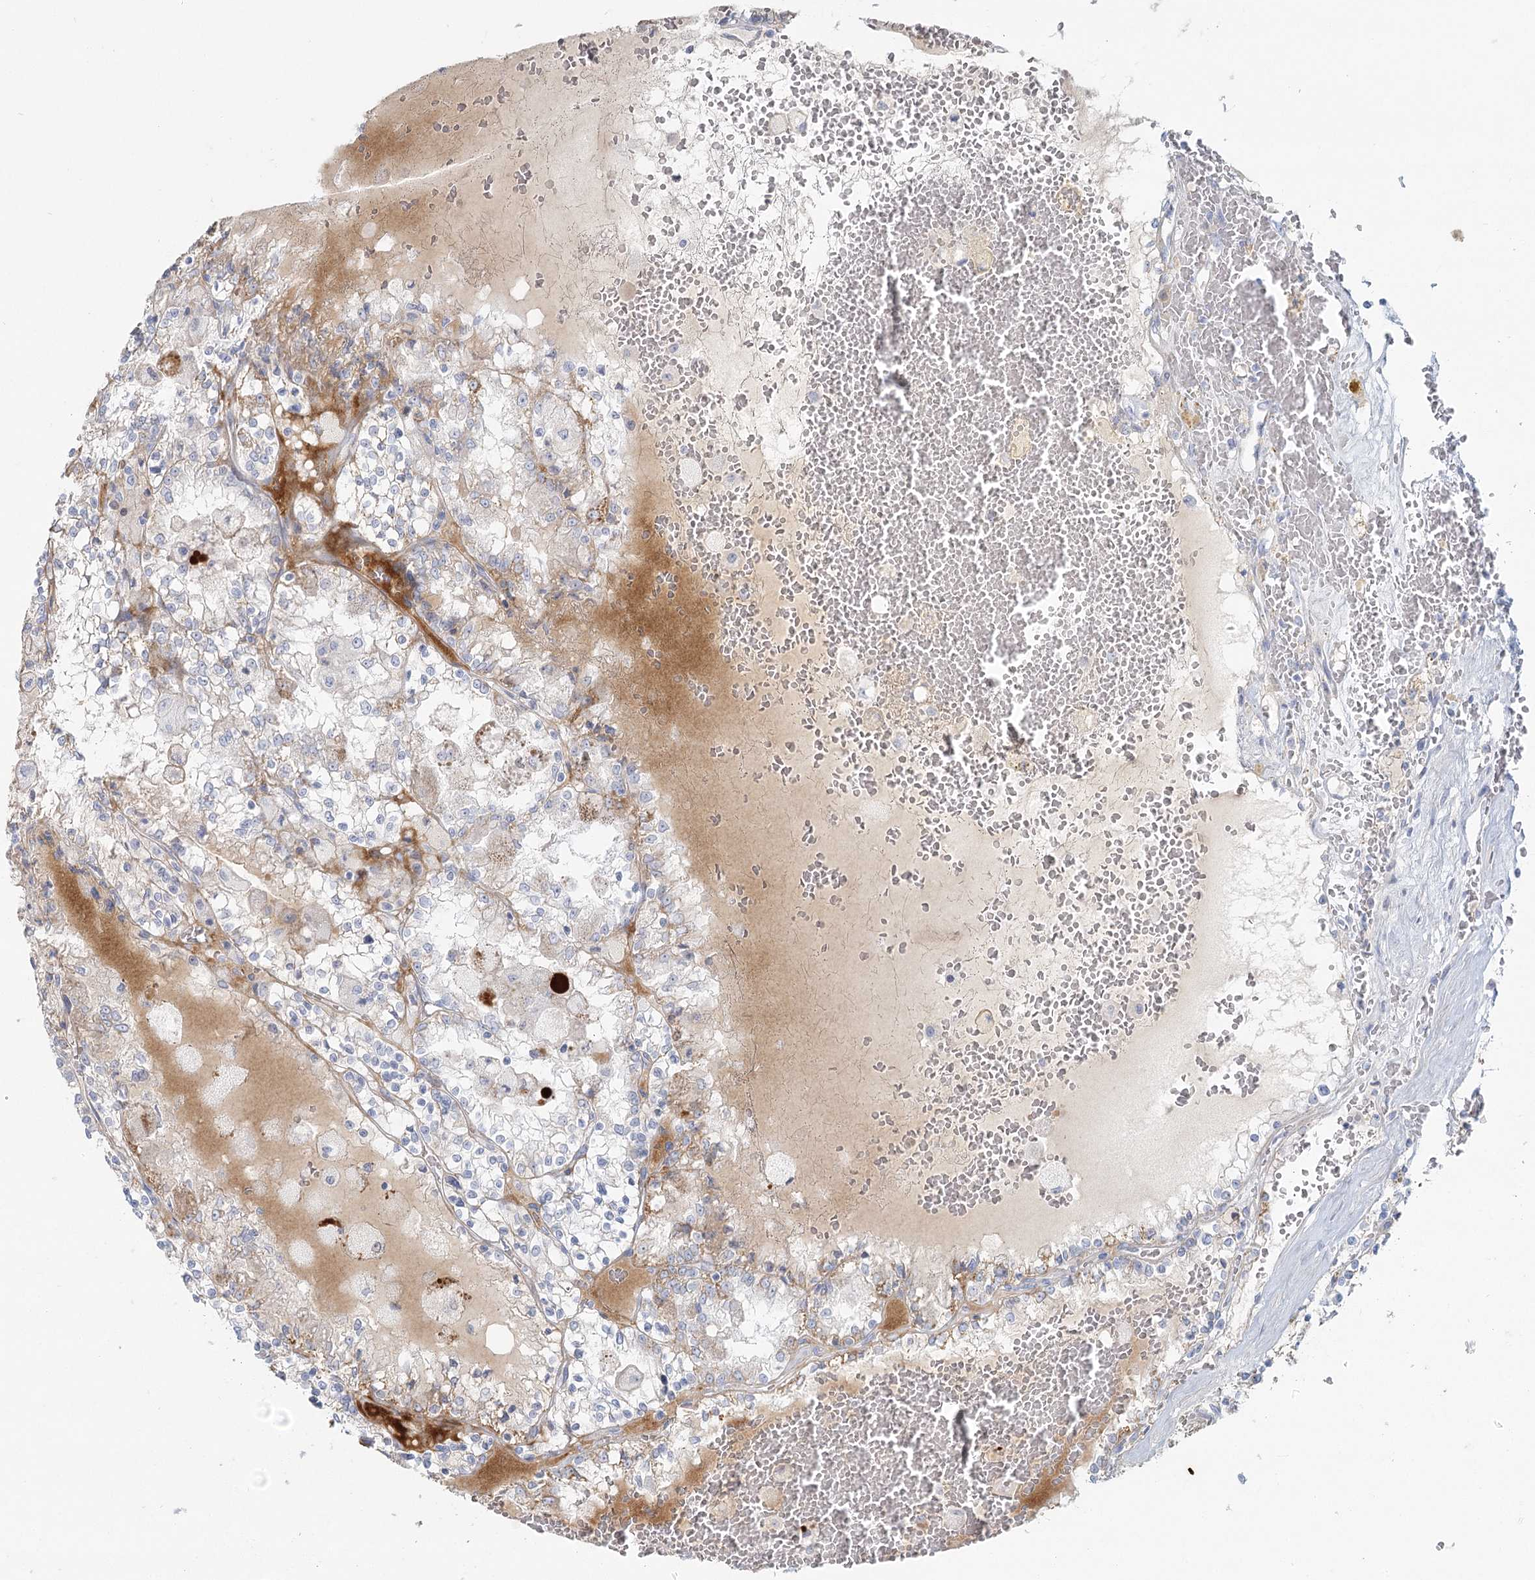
{"staining": {"intensity": "weak", "quantity": "25%-75%", "location": "cytoplasmic/membranous"}, "tissue": "renal cancer", "cell_type": "Tumor cells", "image_type": "cancer", "snomed": [{"axis": "morphology", "description": "Adenocarcinoma, NOS"}, {"axis": "topography", "description": "Kidney"}], "caption": "Human renal adenocarcinoma stained for a protein (brown) reveals weak cytoplasmic/membranous positive positivity in about 25%-75% of tumor cells.", "gene": "DMGDH", "patient": {"sex": "female", "age": 56}}